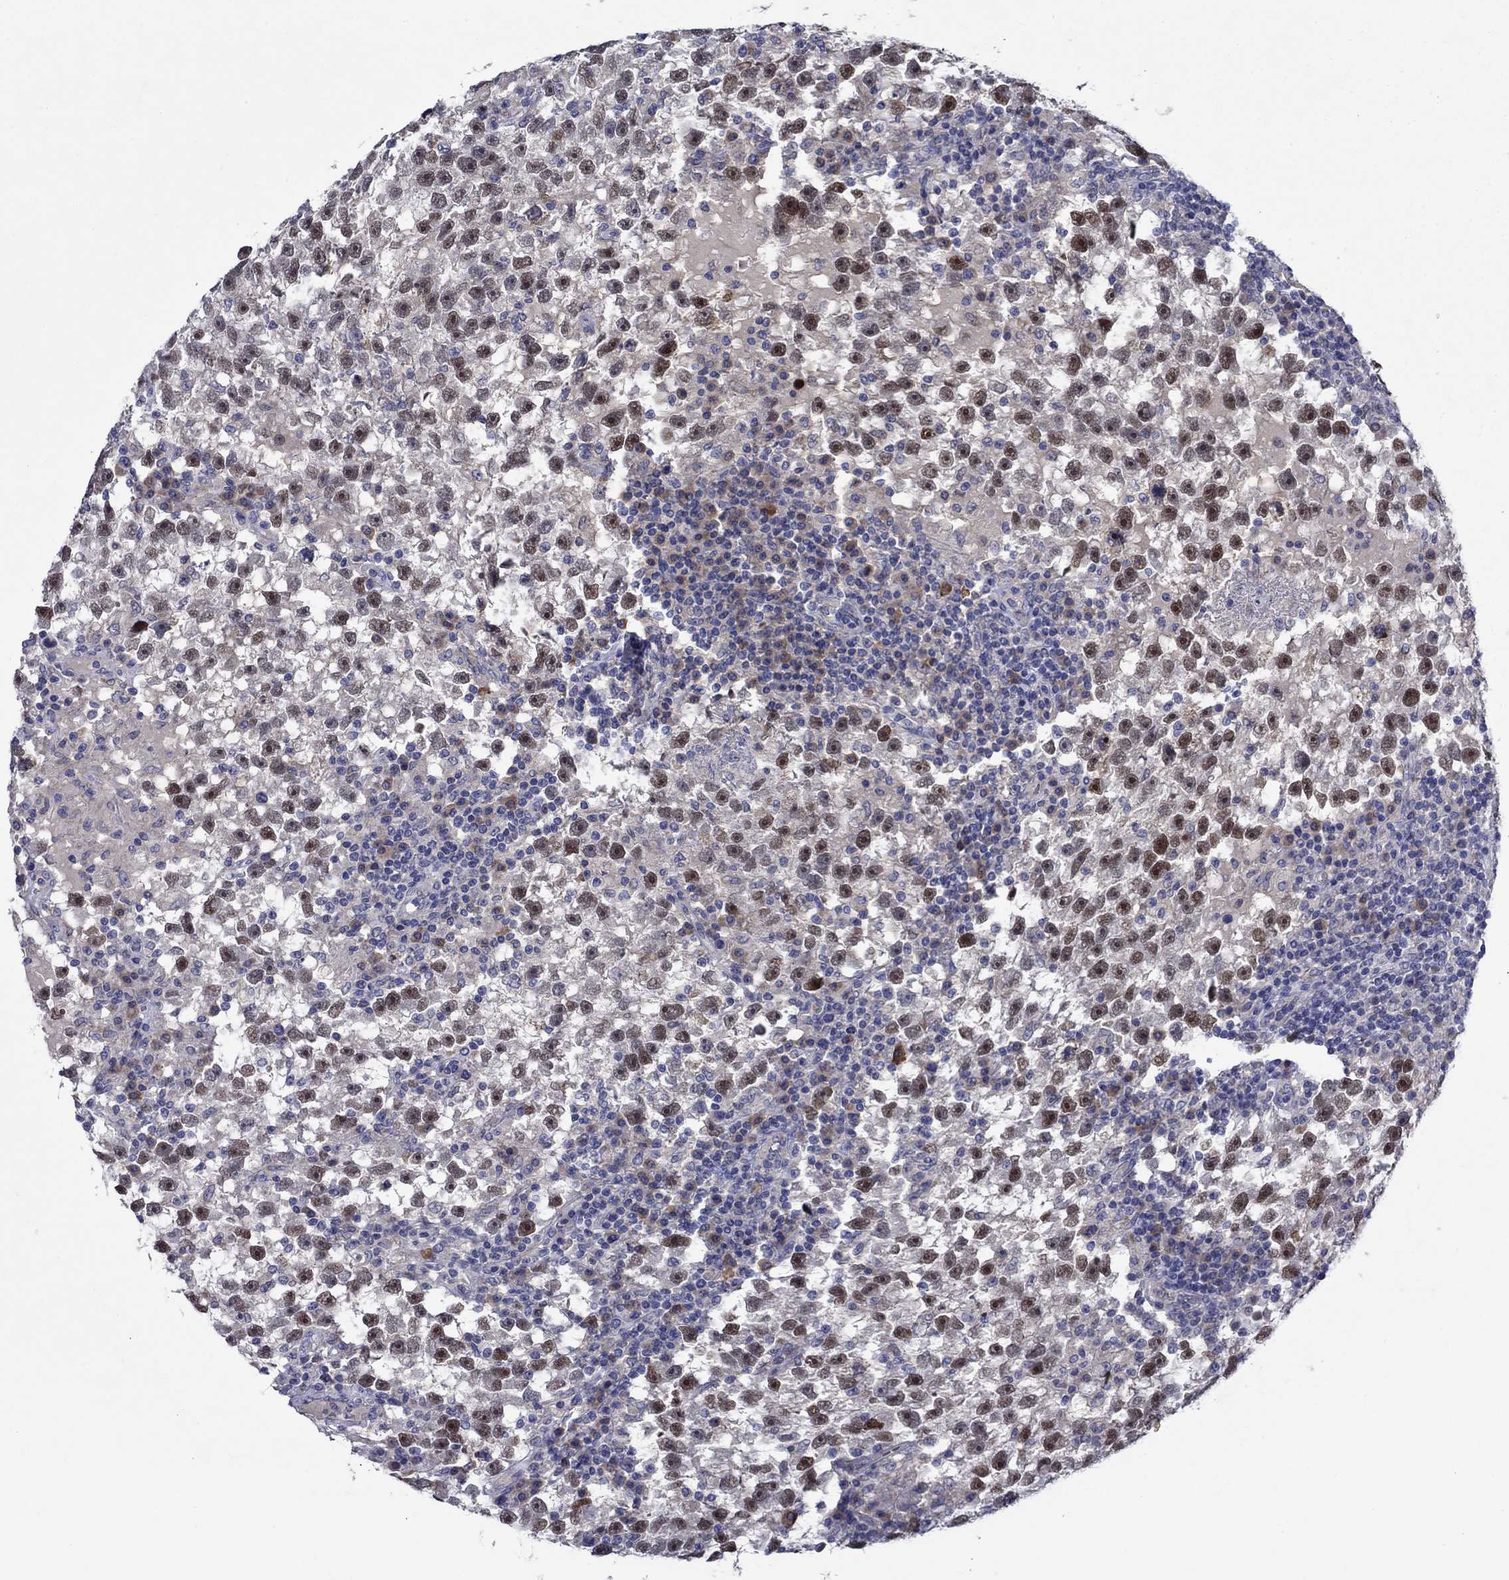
{"staining": {"intensity": "strong", "quantity": "<25%", "location": "nuclear"}, "tissue": "testis cancer", "cell_type": "Tumor cells", "image_type": "cancer", "snomed": [{"axis": "morphology", "description": "Seminoma, NOS"}, {"axis": "topography", "description": "Testis"}], "caption": "Immunohistochemical staining of human testis cancer exhibits strong nuclear protein expression in approximately <25% of tumor cells.", "gene": "SULT2B1", "patient": {"sex": "male", "age": 47}}